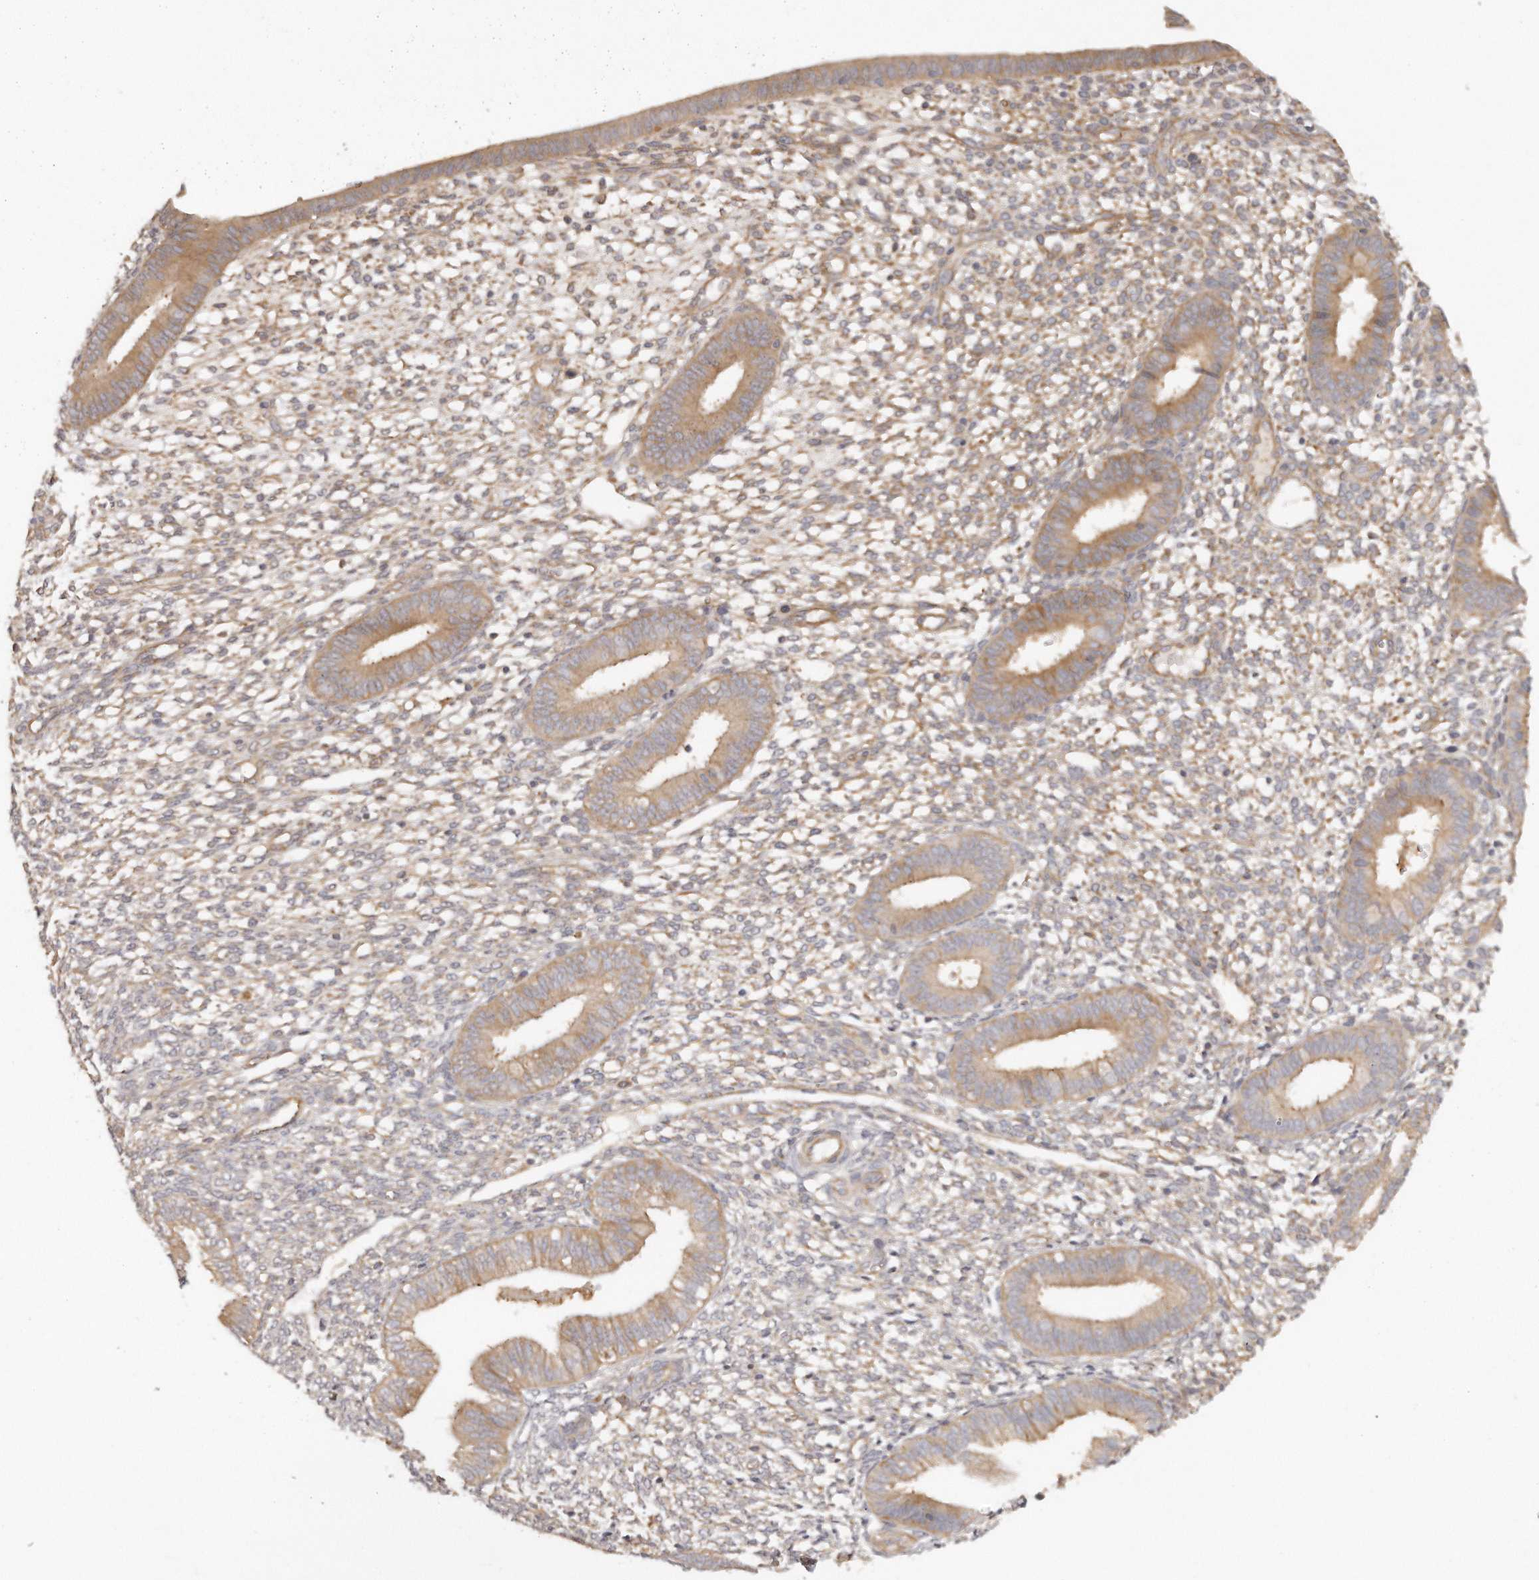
{"staining": {"intensity": "moderate", "quantity": "25%-75%", "location": "cytoplasmic/membranous"}, "tissue": "endometrium", "cell_type": "Cells in endometrial stroma", "image_type": "normal", "snomed": [{"axis": "morphology", "description": "Normal tissue, NOS"}, {"axis": "topography", "description": "Endometrium"}], "caption": "Immunohistochemistry (IHC) of unremarkable endometrium exhibits medium levels of moderate cytoplasmic/membranous staining in approximately 25%-75% of cells in endometrial stroma.", "gene": "TTLL4", "patient": {"sex": "female", "age": 46}}